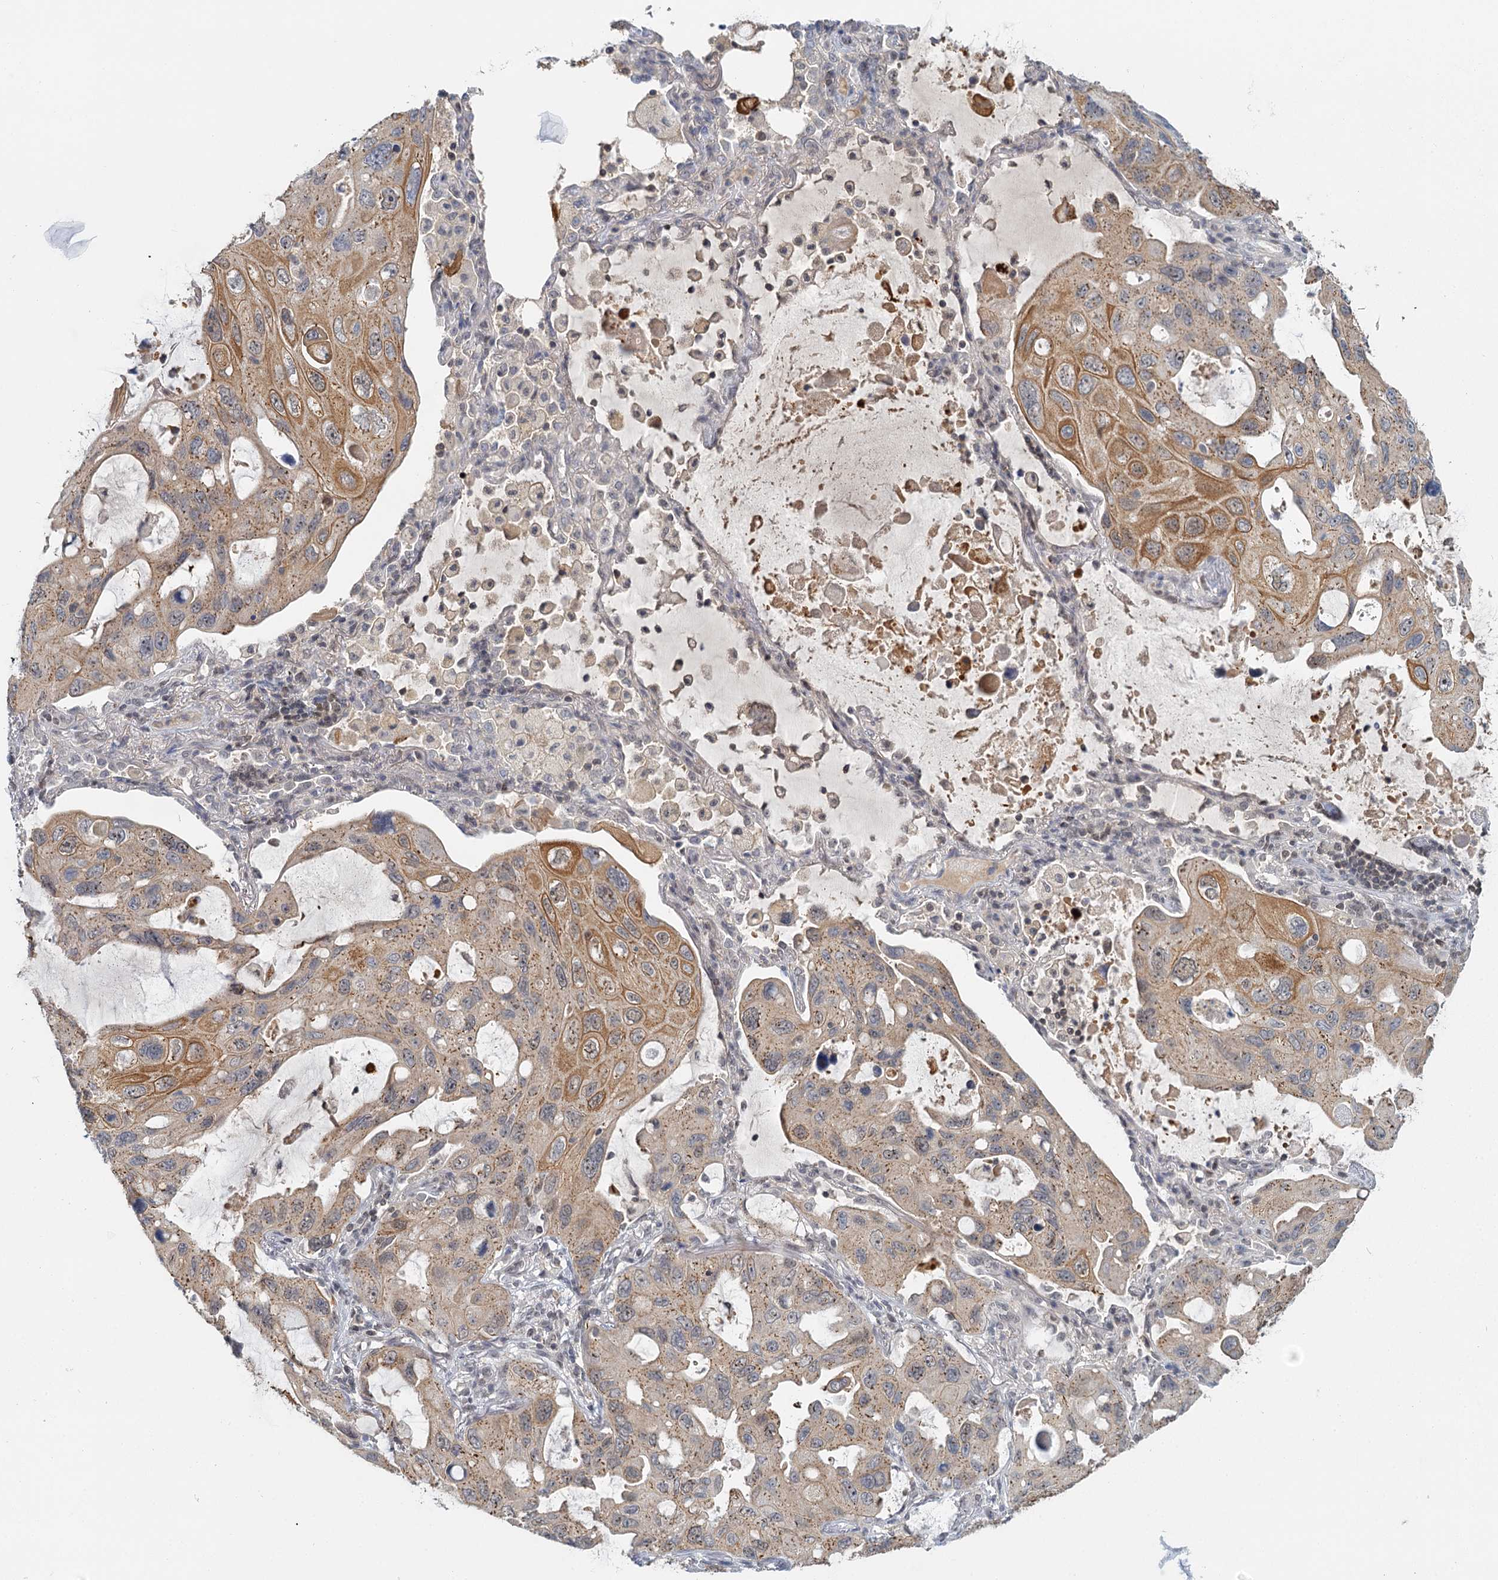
{"staining": {"intensity": "moderate", "quantity": "25%-75%", "location": "cytoplasmic/membranous"}, "tissue": "lung cancer", "cell_type": "Tumor cells", "image_type": "cancer", "snomed": [{"axis": "morphology", "description": "Squamous cell carcinoma, NOS"}, {"axis": "topography", "description": "Lung"}], "caption": "About 25%-75% of tumor cells in lung squamous cell carcinoma display moderate cytoplasmic/membranous protein staining as visualized by brown immunohistochemical staining.", "gene": "GPATCH11", "patient": {"sex": "female", "age": 73}}